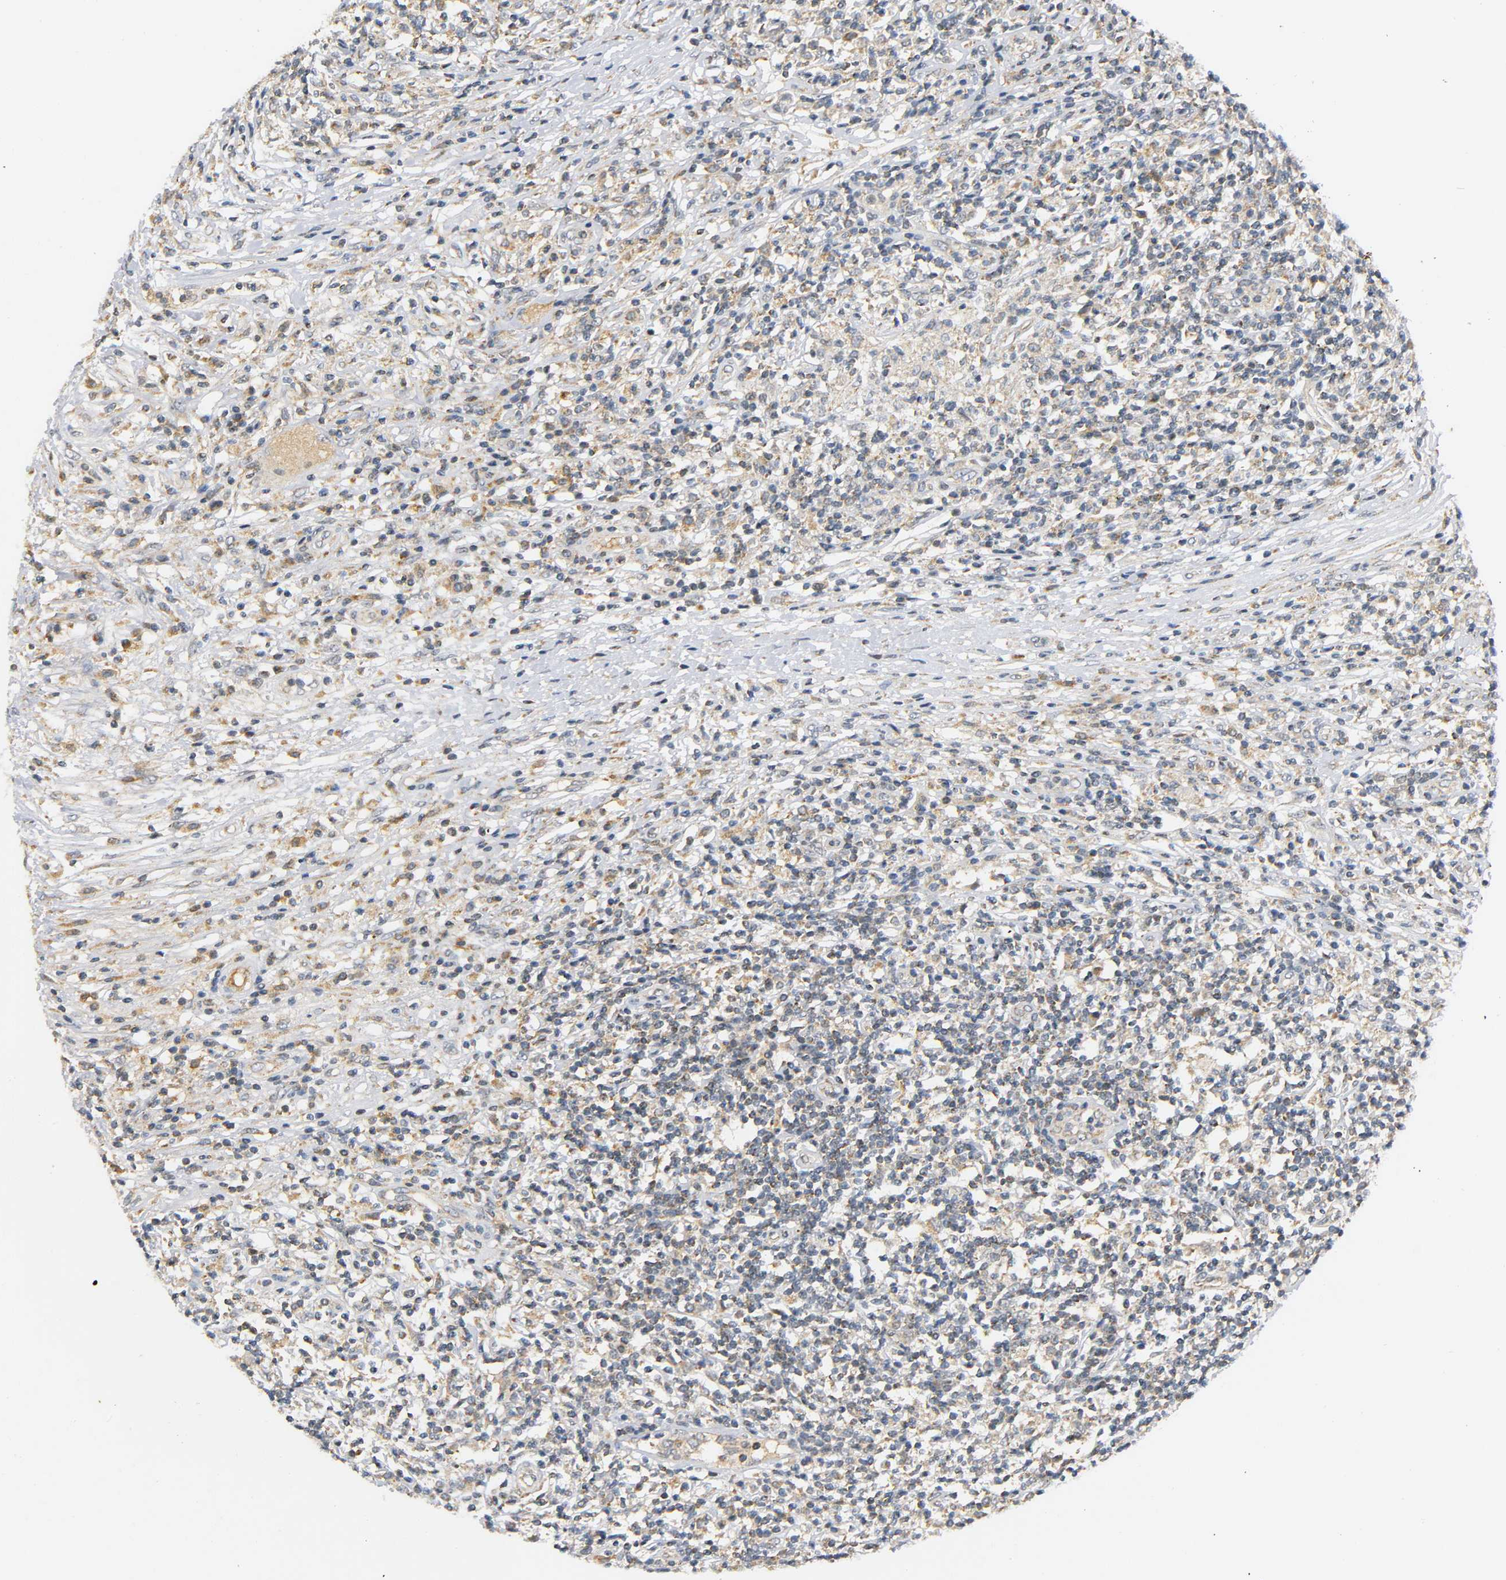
{"staining": {"intensity": "weak", "quantity": ">75%", "location": "cytoplasmic/membranous"}, "tissue": "lymphoma", "cell_type": "Tumor cells", "image_type": "cancer", "snomed": [{"axis": "morphology", "description": "Malignant lymphoma, non-Hodgkin's type, High grade"}, {"axis": "topography", "description": "Lymph node"}], "caption": "Immunohistochemical staining of malignant lymphoma, non-Hodgkin's type (high-grade) exhibits low levels of weak cytoplasmic/membranous positivity in about >75% of tumor cells.", "gene": "NRP1", "patient": {"sex": "female", "age": 84}}